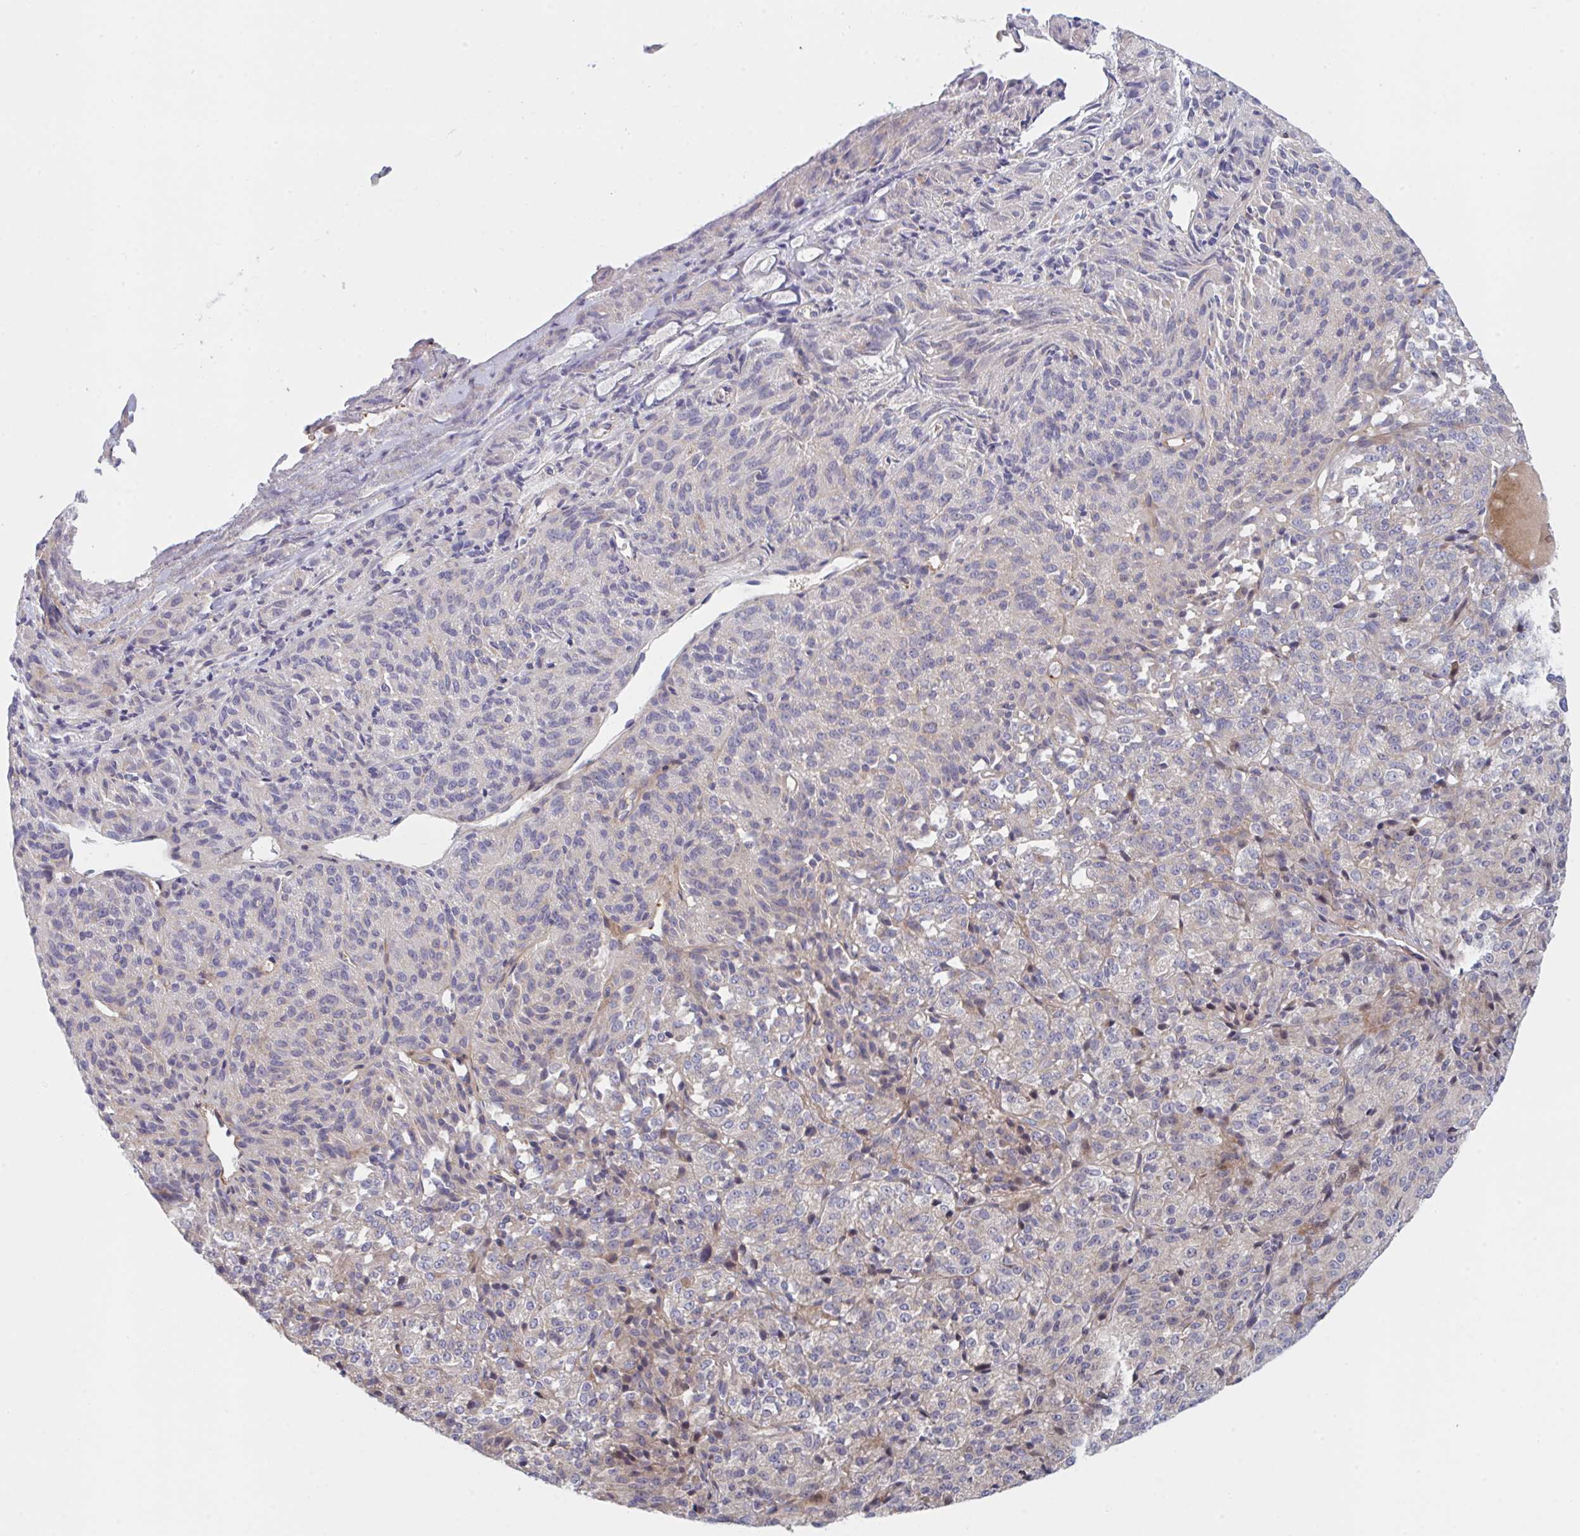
{"staining": {"intensity": "negative", "quantity": "none", "location": "none"}, "tissue": "melanoma", "cell_type": "Tumor cells", "image_type": "cancer", "snomed": [{"axis": "morphology", "description": "Malignant melanoma, Metastatic site"}, {"axis": "topography", "description": "Brain"}], "caption": "Photomicrograph shows no significant protein expression in tumor cells of melanoma.", "gene": "TNFSF4", "patient": {"sex": "female", "age": 56}}